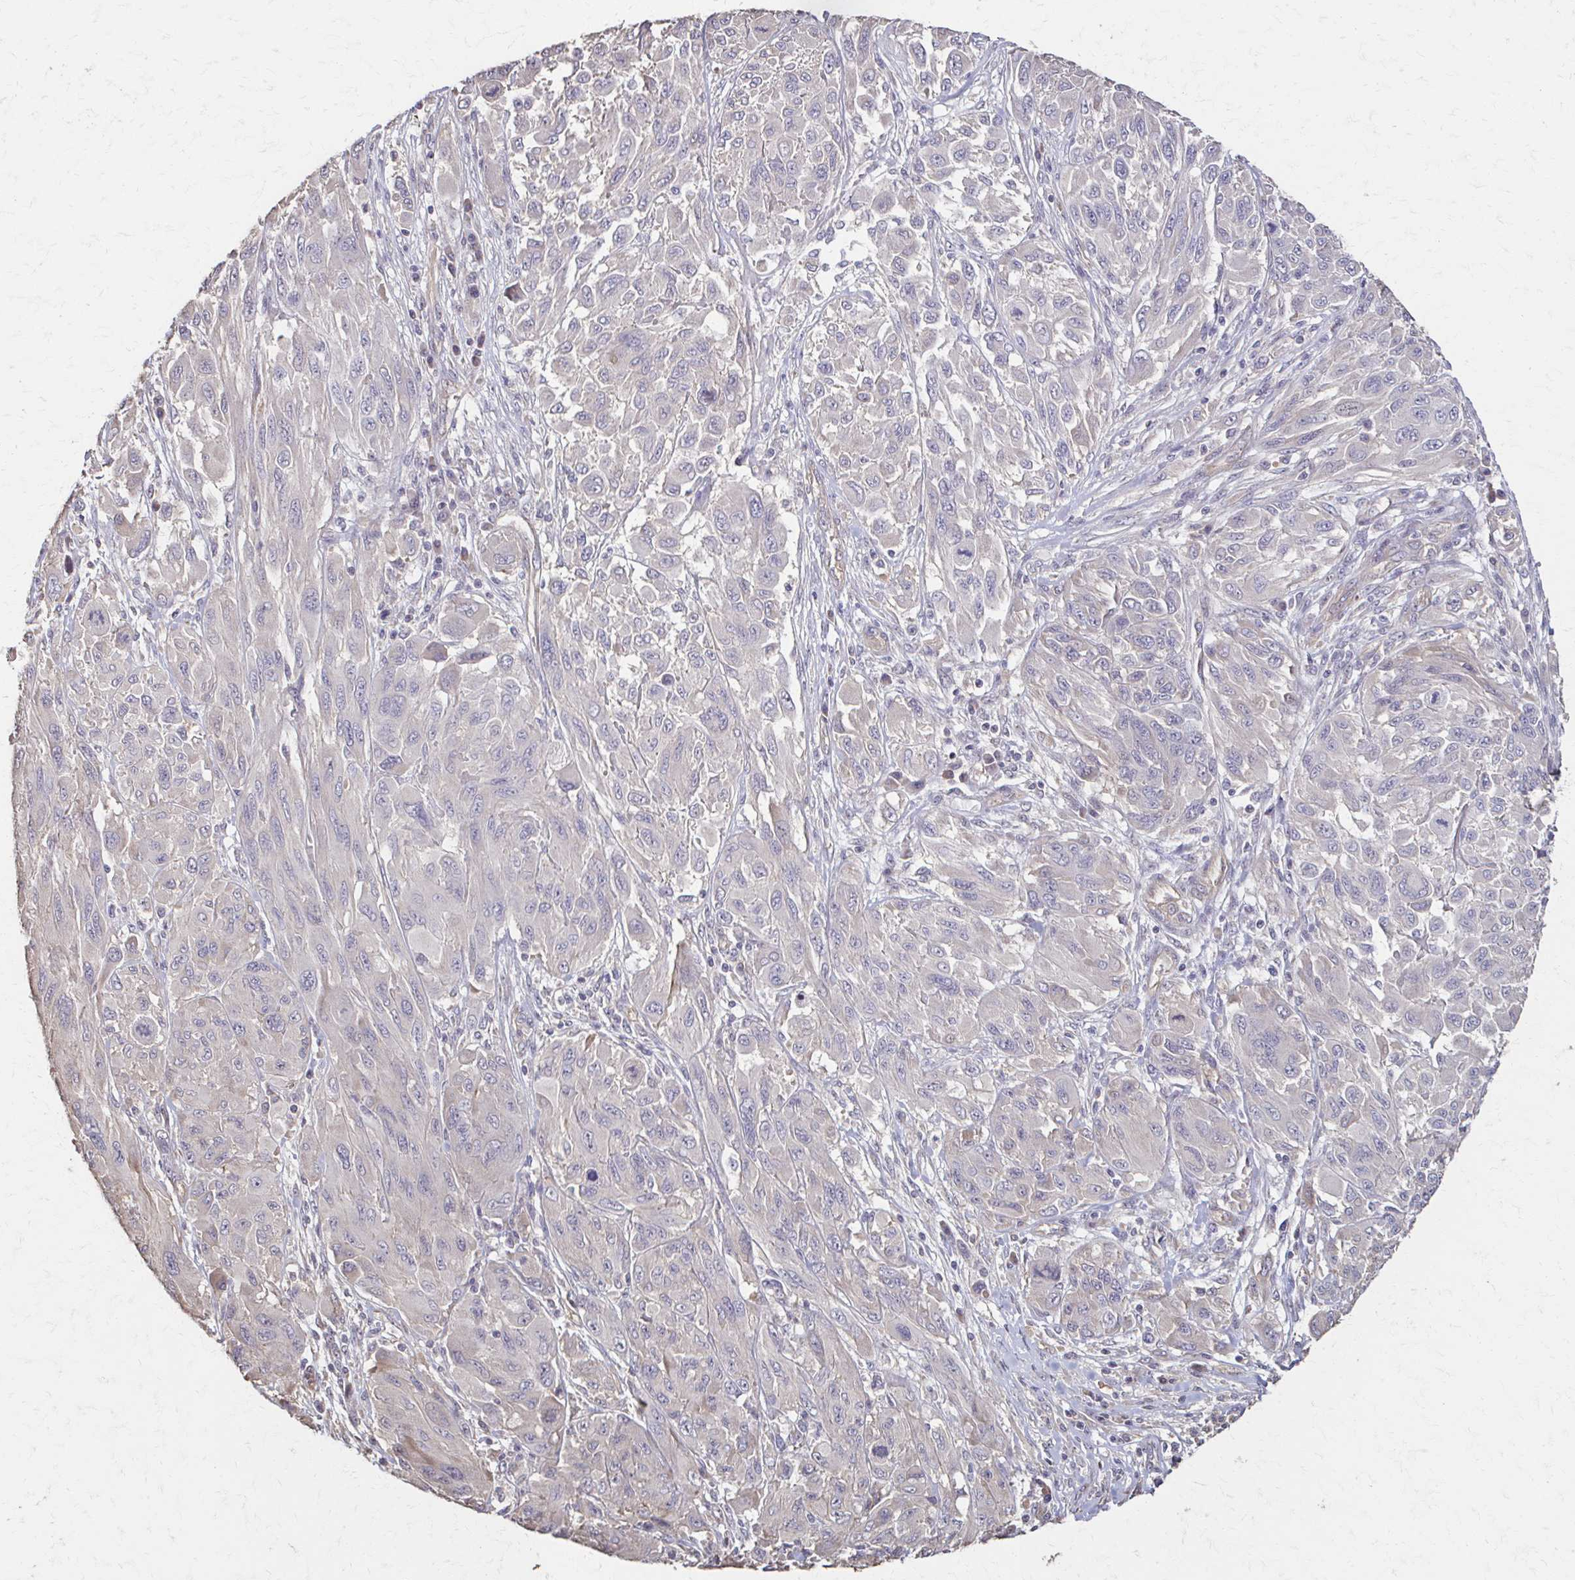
{"staining": {"intensity": "negative", "quantity": "none", "location": "none"}, "tissue": "melanoma", "cell_type": "Tumor cells", "image_type": "cancer", "snomed": [{"axis": "morphology", "description": "Malignant melanoma, NOS"}, {"axis": "topography", "description": "Skin"}], "caption": "An immunohistochemistry (IHC) image of melanoma is shown. There is no staining in tumor cells of melanoma.", "gene": "IL18BP", "patient": {"sex": "female", "age": 91}}